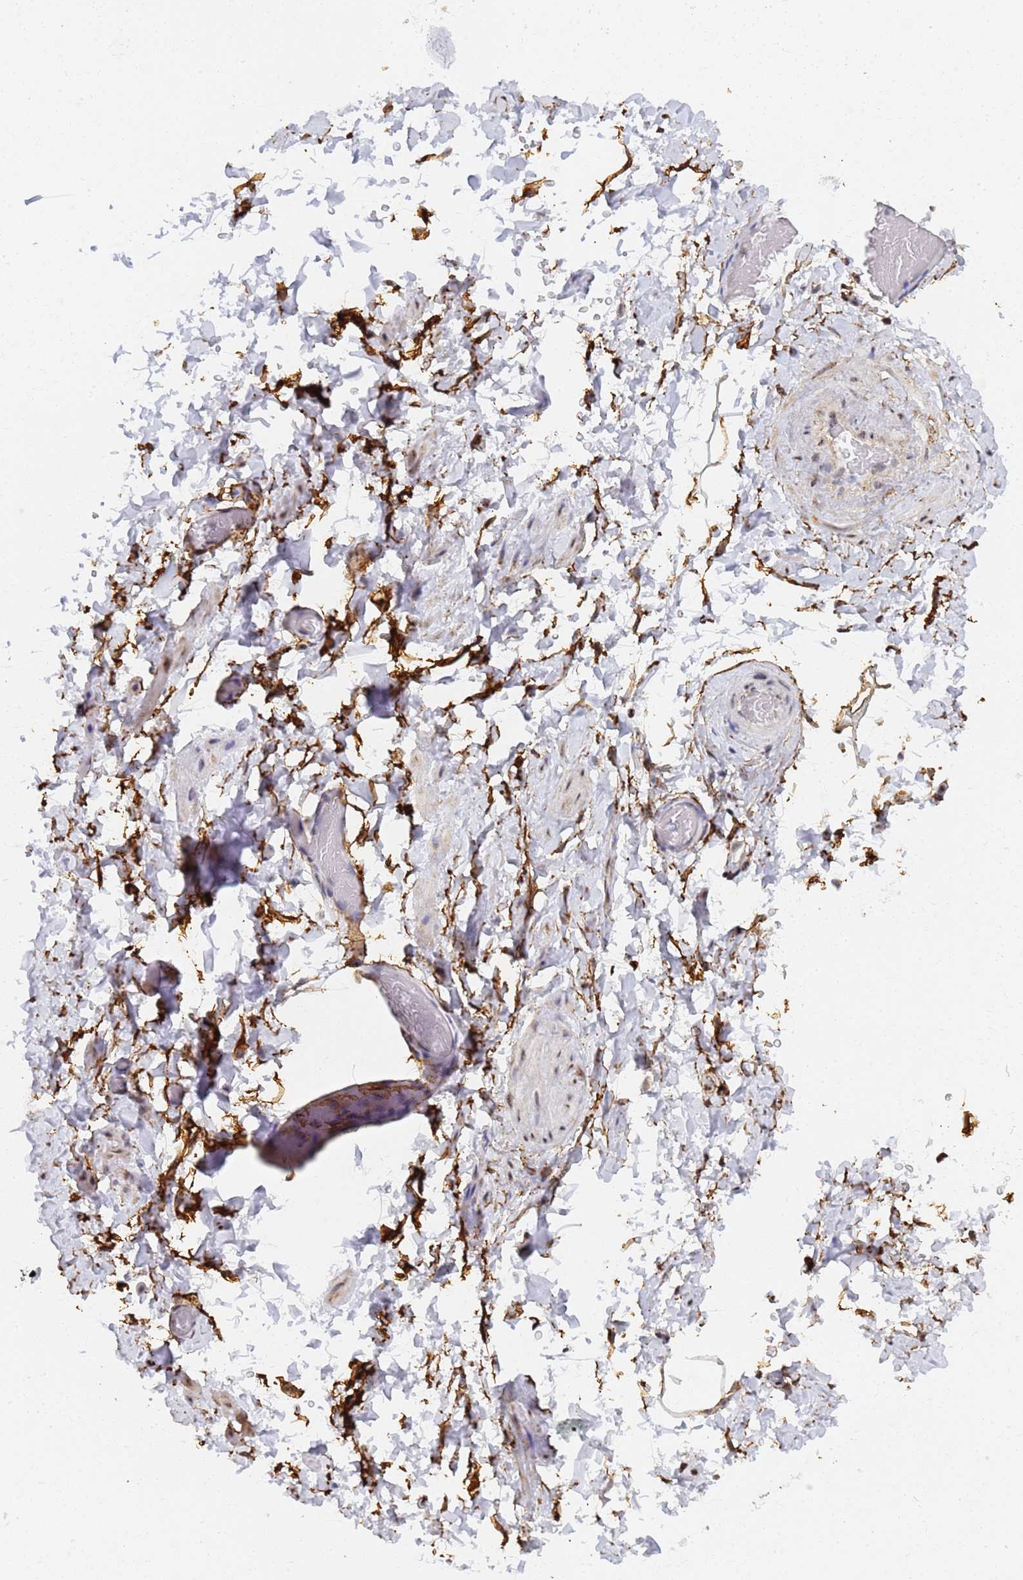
{"staining": {"intensity": "weak", "quantity": "<25%", "location": "cytoplasmic/membranous"}, "tissue": "adipose tissue", "cell_type": "Adipocytes", "image_type": "normal", "snomed": [{"axis": "morphology", "description": "Normal tissue, NOS"}, {"axis": "topography", "description": "Soft tissue"}, {"axis": "topography", "description": "Vascular tissue"}], "caption": "An immunohistochemistry histopathology image of unremarkable adipose tissue is shown. There is no staining in adipocytes of adipose tissue. (Brightfield microscopy of DAB immunohistochemistry (IHC) at high magnification).", "gene": "PRRT4", "patient": {"sex": "male", "age": 41}}